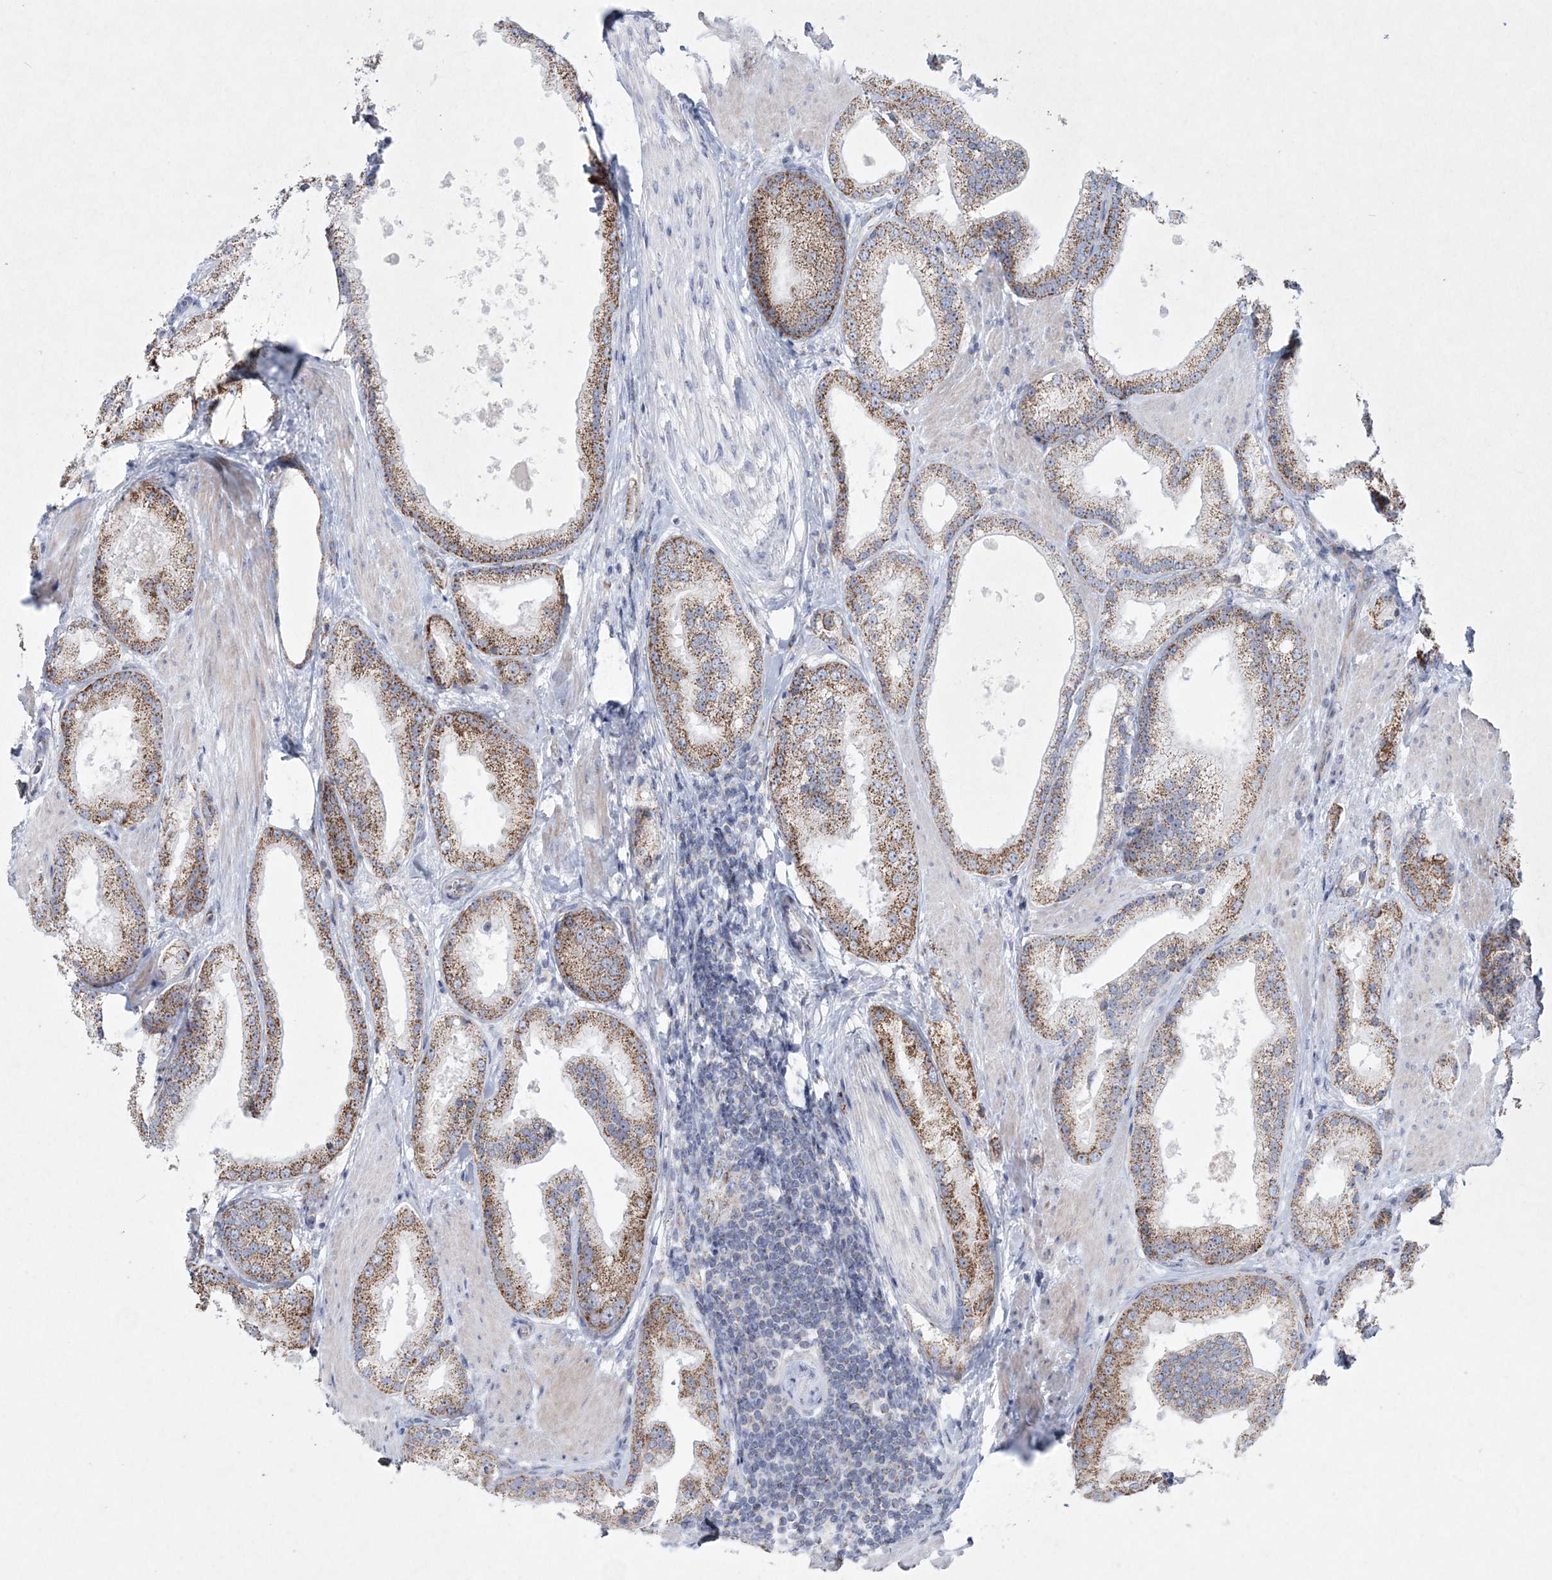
{"staining": {"intensity": "moderate", "quantity": ">75%", "location": "cytoplasmic/membranous"}, "tissue": "prostate cancer", "cell_type": "Tumor cells", "image_type": "cancer", "snomed": [{"axis": "morphology", "description": "Adenocarcinoma, Low grade"}, {"axis": "topography", "description": "Prostate"}], "caption": "About >75% of tumor cells in prostate cancer (adenocarcinoma (low-grade)) display moderate cytoplasmic/membranous protein expression as visualized by brown immunohistochemical staining.", "gene": "CES4A", "patient": {"sex": "male", "age": 67}}